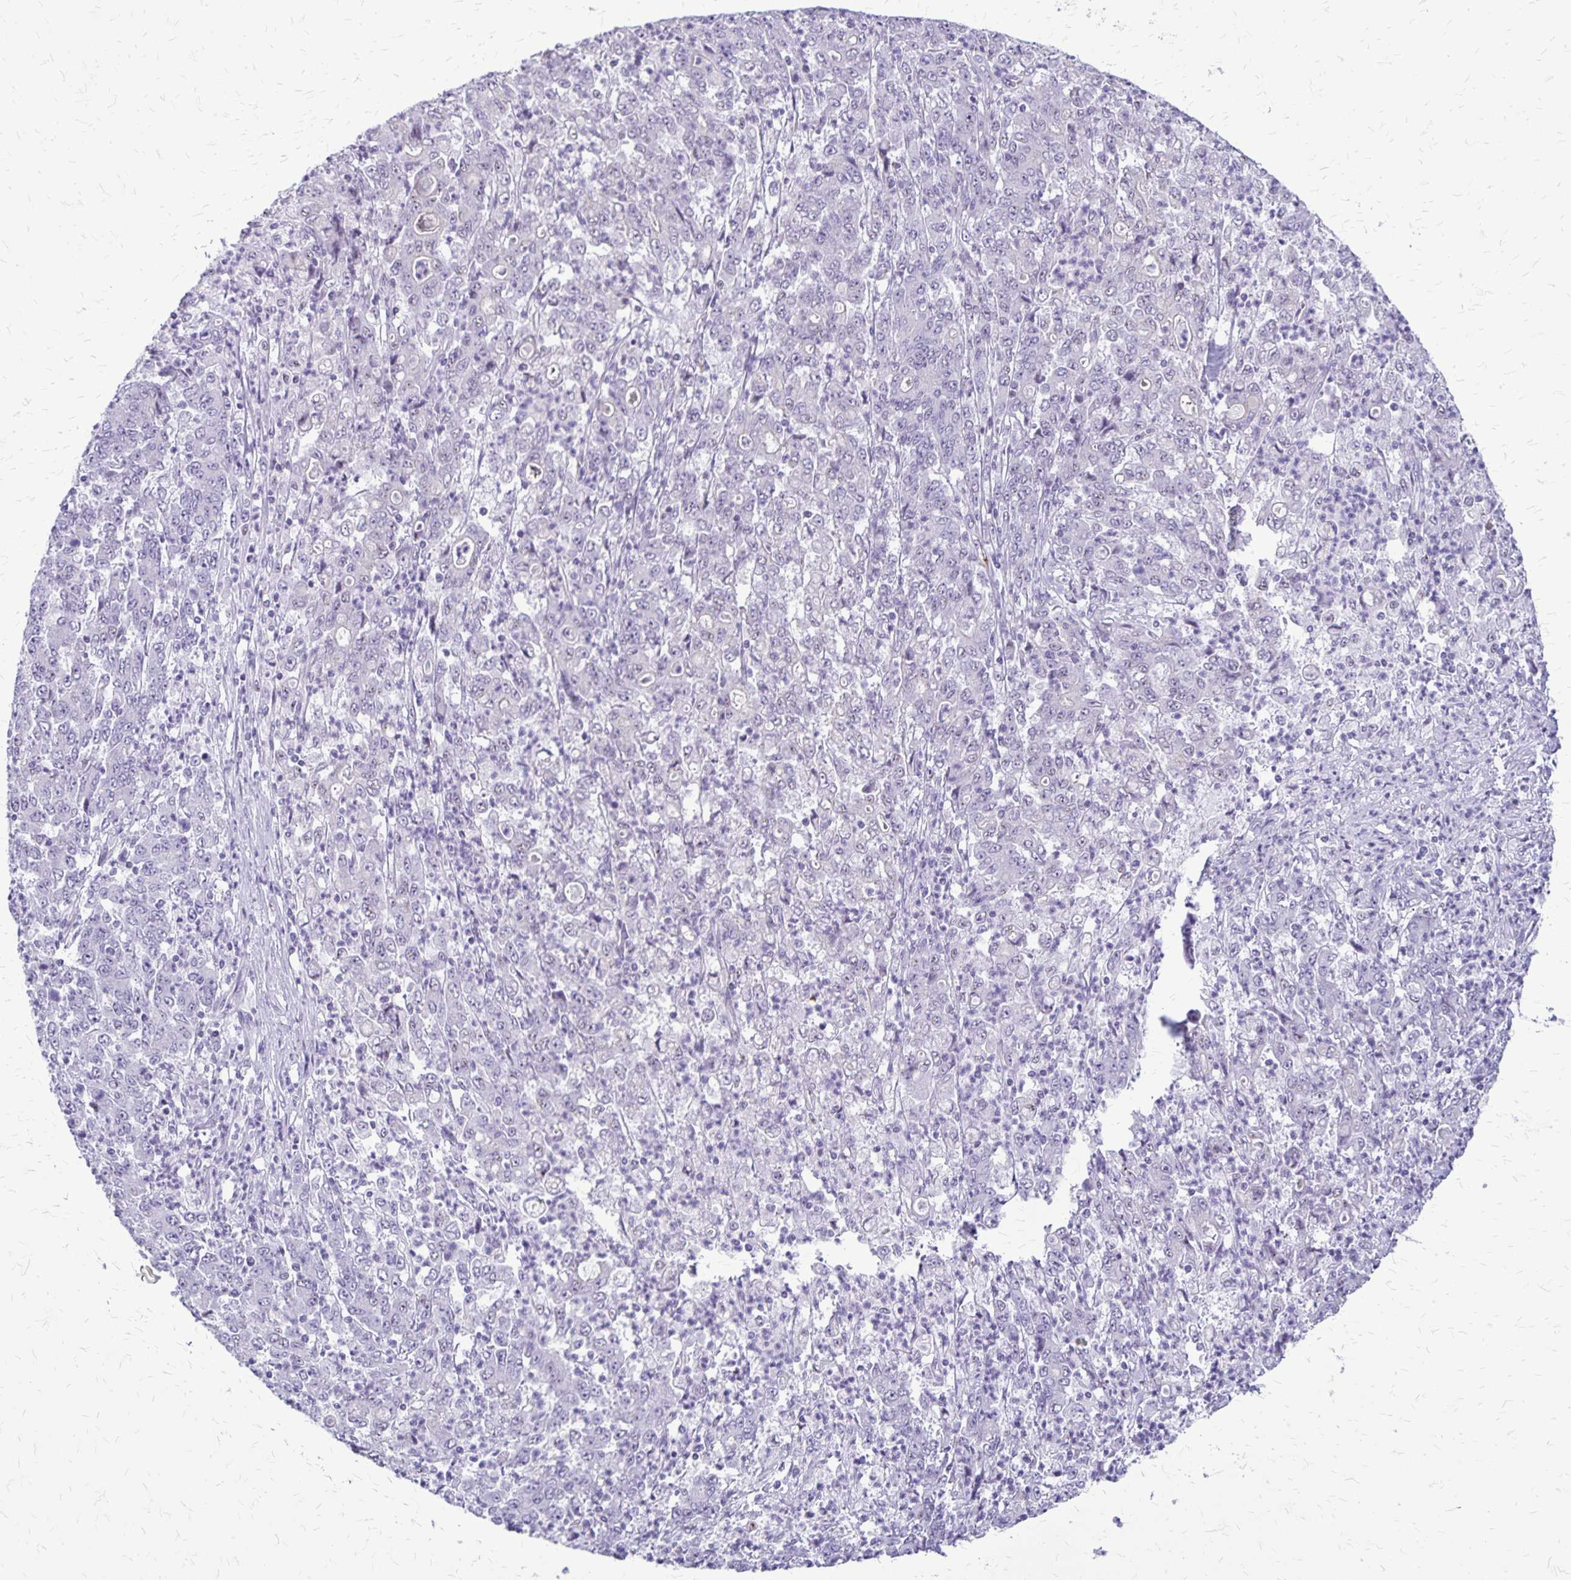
{"staining": {"intensity": "negative", "quantity": "none", "location": "none"}, "tissue": "stomach cancer", "cell_type": "Tumor cells", "image_type": "cancer", "snomed": [{"axis": "morphology", "description": "Adenocarcinoma, NOS"}, {"axis": "topography", "description": "Stomach, lower"}], "caption": "The immunohistochemistry histopathology image has no significant staining in tumor cells of stomach cancer tissue.", "gene": "GP9", "patient": {"sex": "female", "age": 71}}